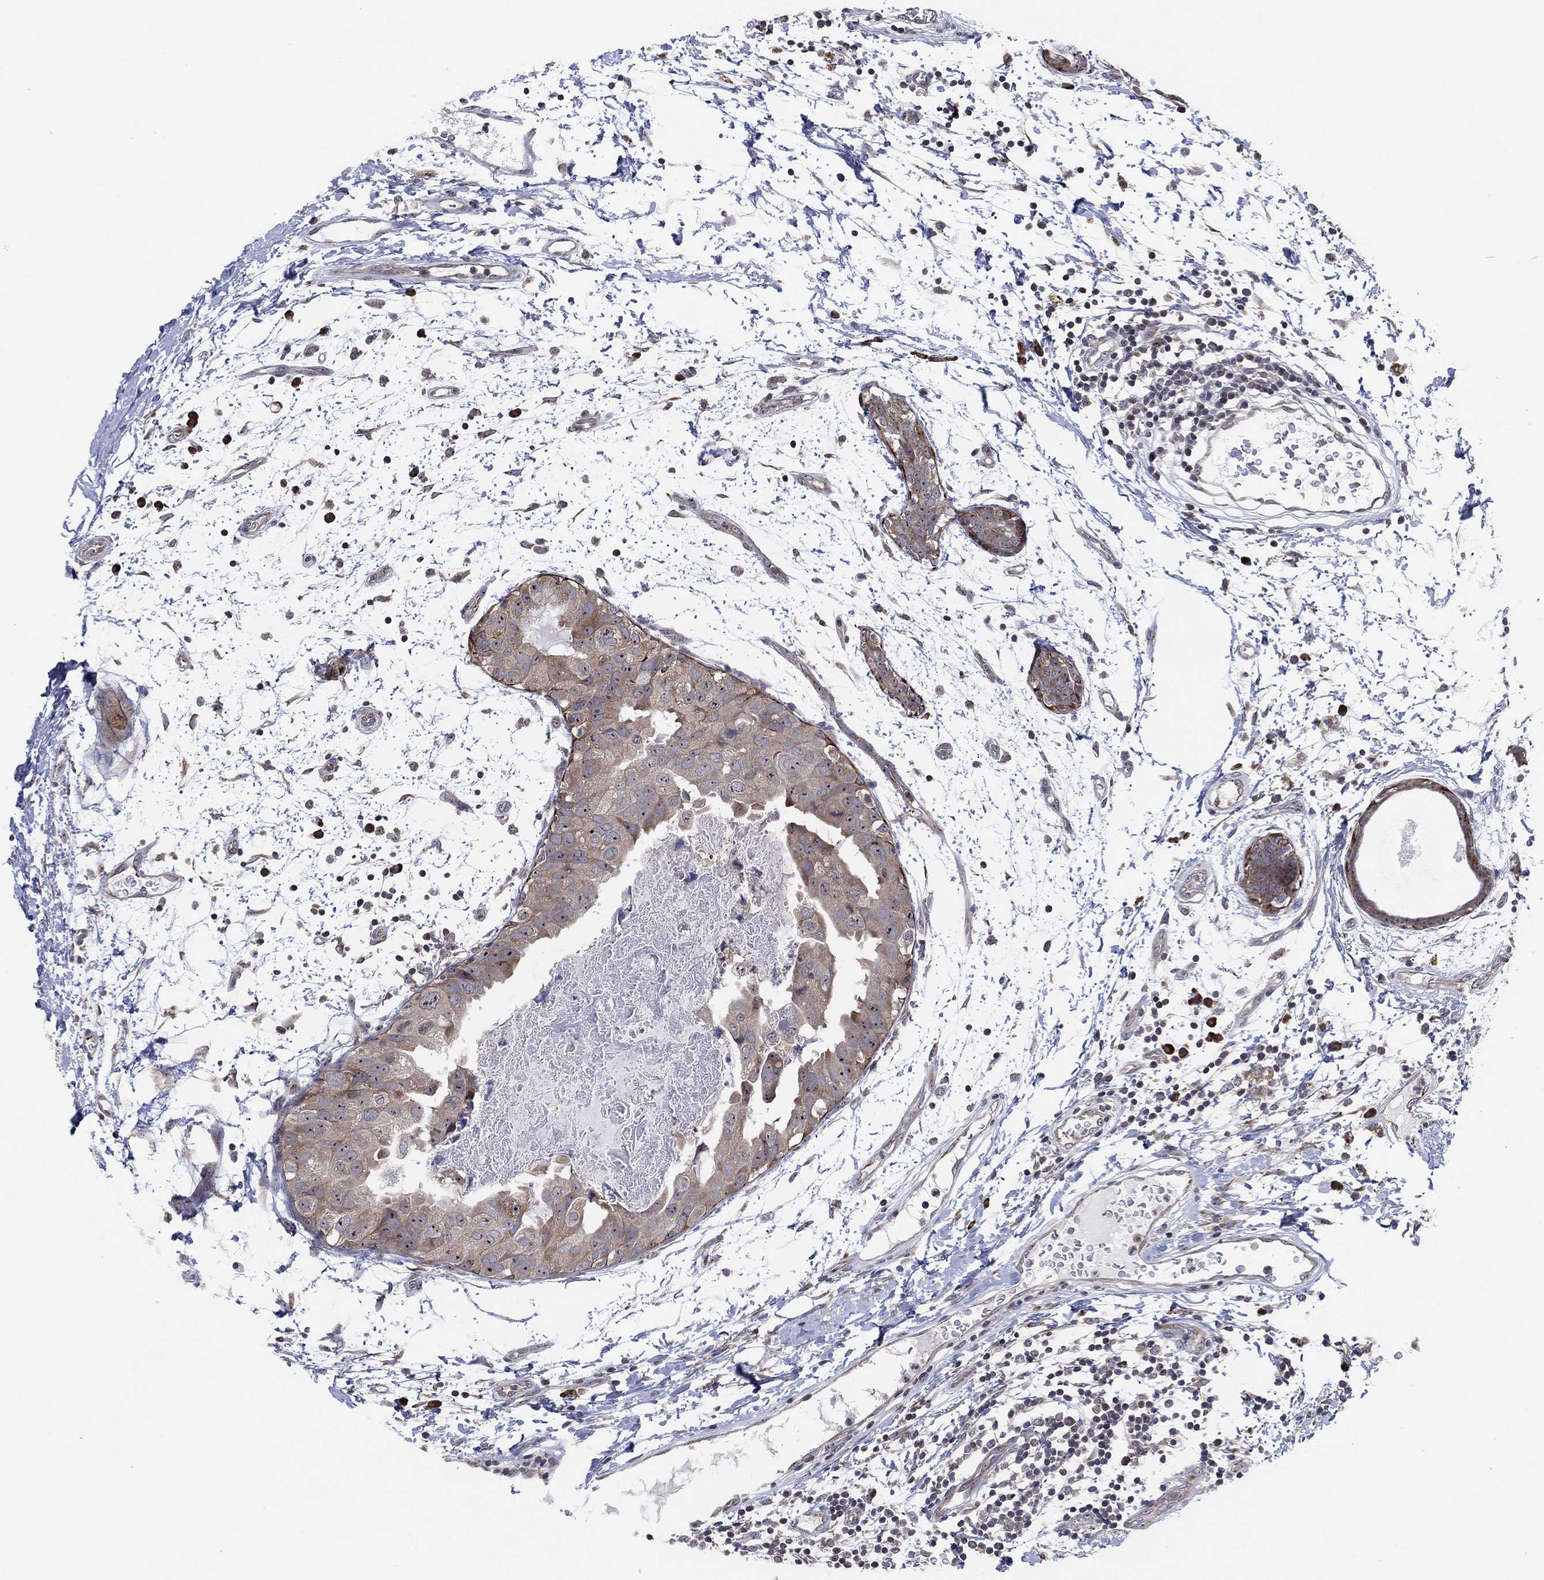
{"staining": {"intensity": "negative", "quantity": "none", "location": "none"}, "tissue": "breast cancer", "cell_type": "Tumor cells", "image_type": "cancer", "snomed": [{"axis": "morphology", "description": "Normal tissue, NOS"}, {"axis": "morphology", "description": "Duct carcinoma"}, {"axis": "topography", "description": "Breast"}], "caption": "Micrograph shows no significant protein positivity in tumor cells of breast cancer (invasive ductal carcinoma).", "gene": "FAM104A", "patient": {"sex": "female", "age": 40}}